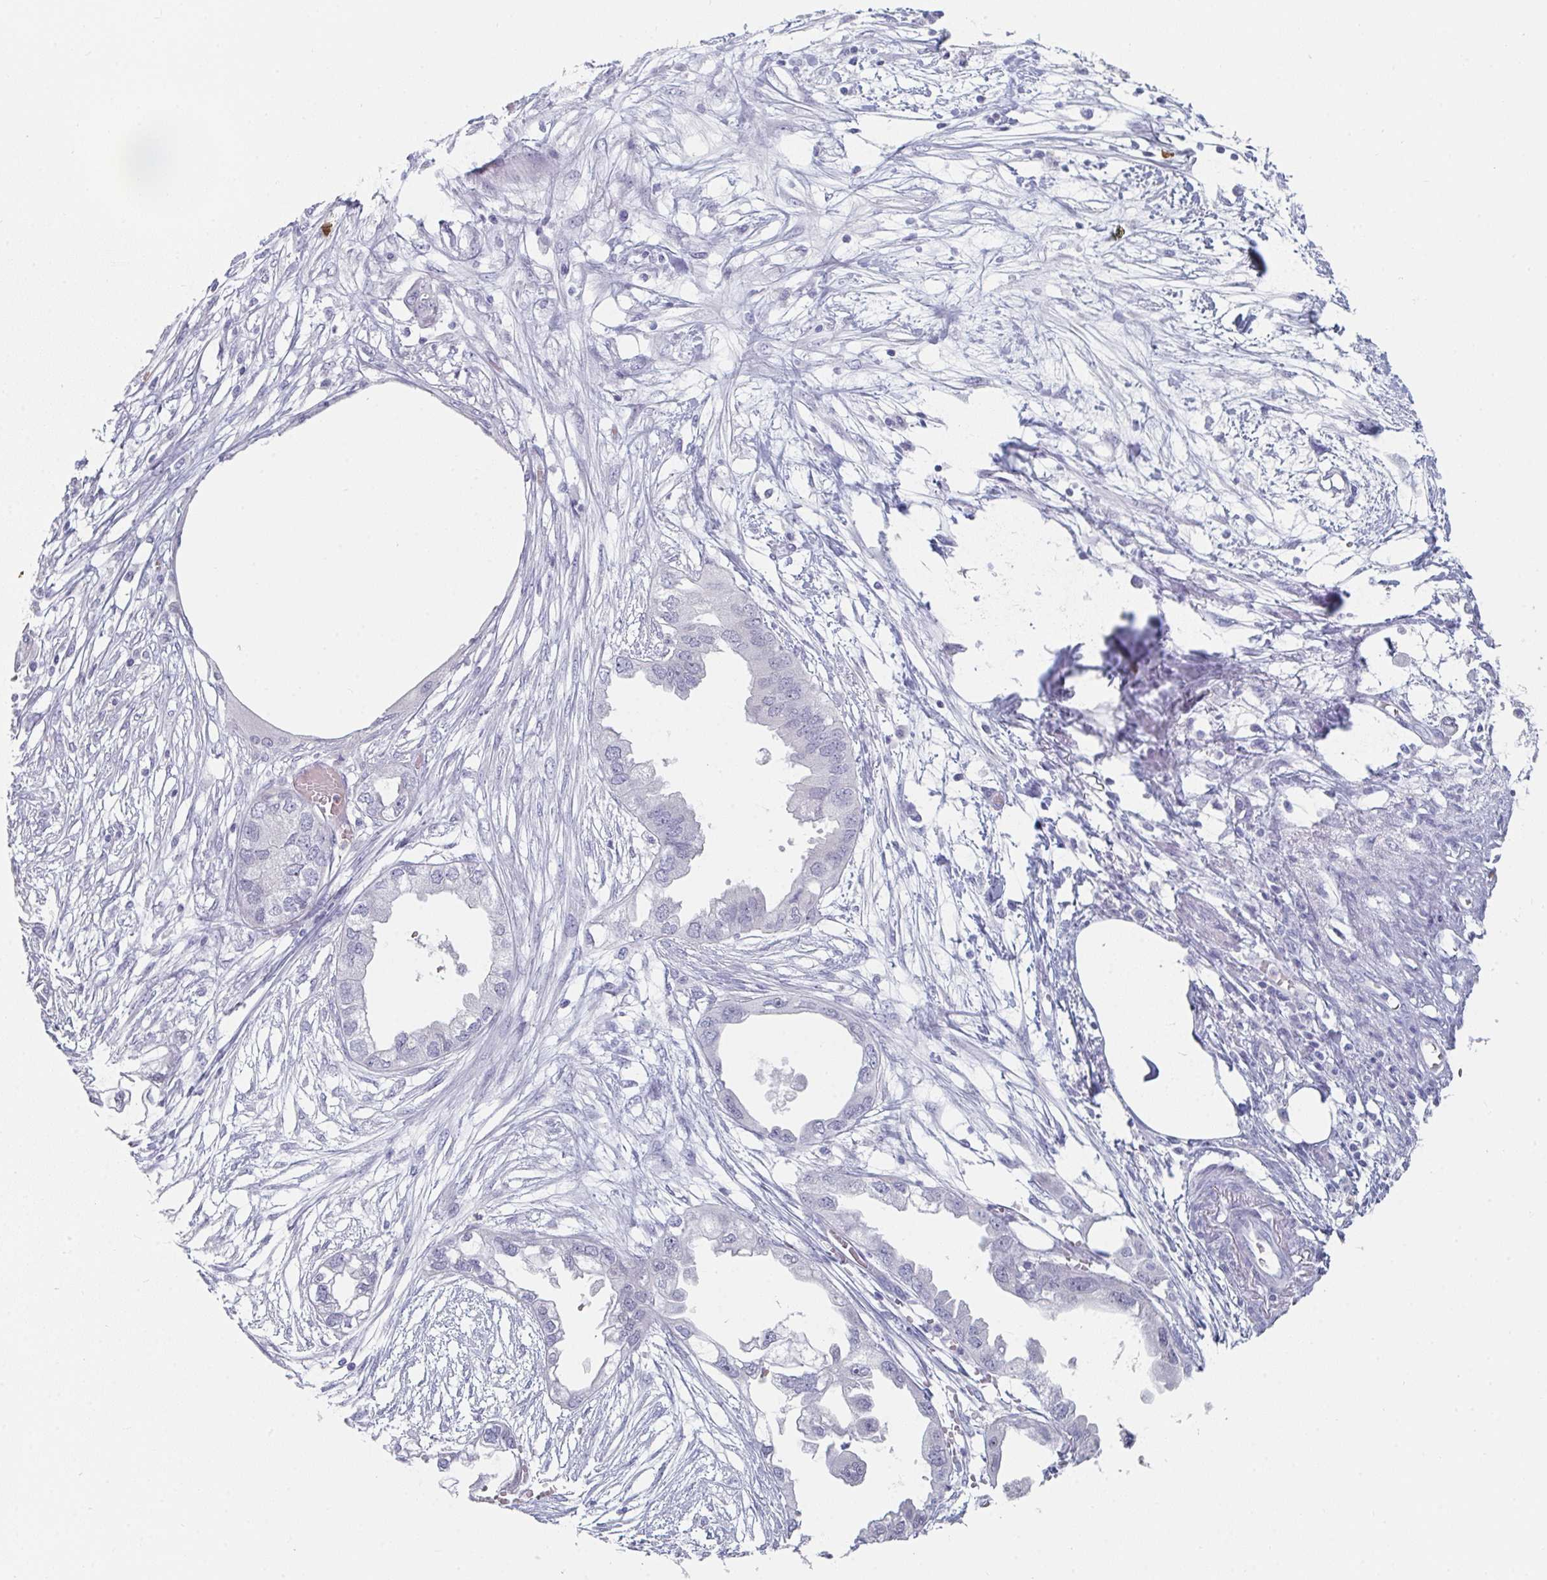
{"staining": {"intensity": "negative", "quantity": "none", "location": "none"}, "tissue": "endometrial cancer", "cell_type": "Tumor cells", "image_type": "cancer", "snomed": [{"axis": "morphology", "description": "Adenocarcinoma, NOS"}, {"axis": "morphology", "description": "Adenocarcinoma, metastatic, NOS"}, {"axis": "topography", "description": "Adipose tissue"}, {"axis": "topography", "description": "Endometrium"}], "caption": "The histopathology image shows no staining of tumor cells in endometrial adenocarcinoma.", "gene": "RUBCN", "patient": {"sex": "female", "age": 67}}